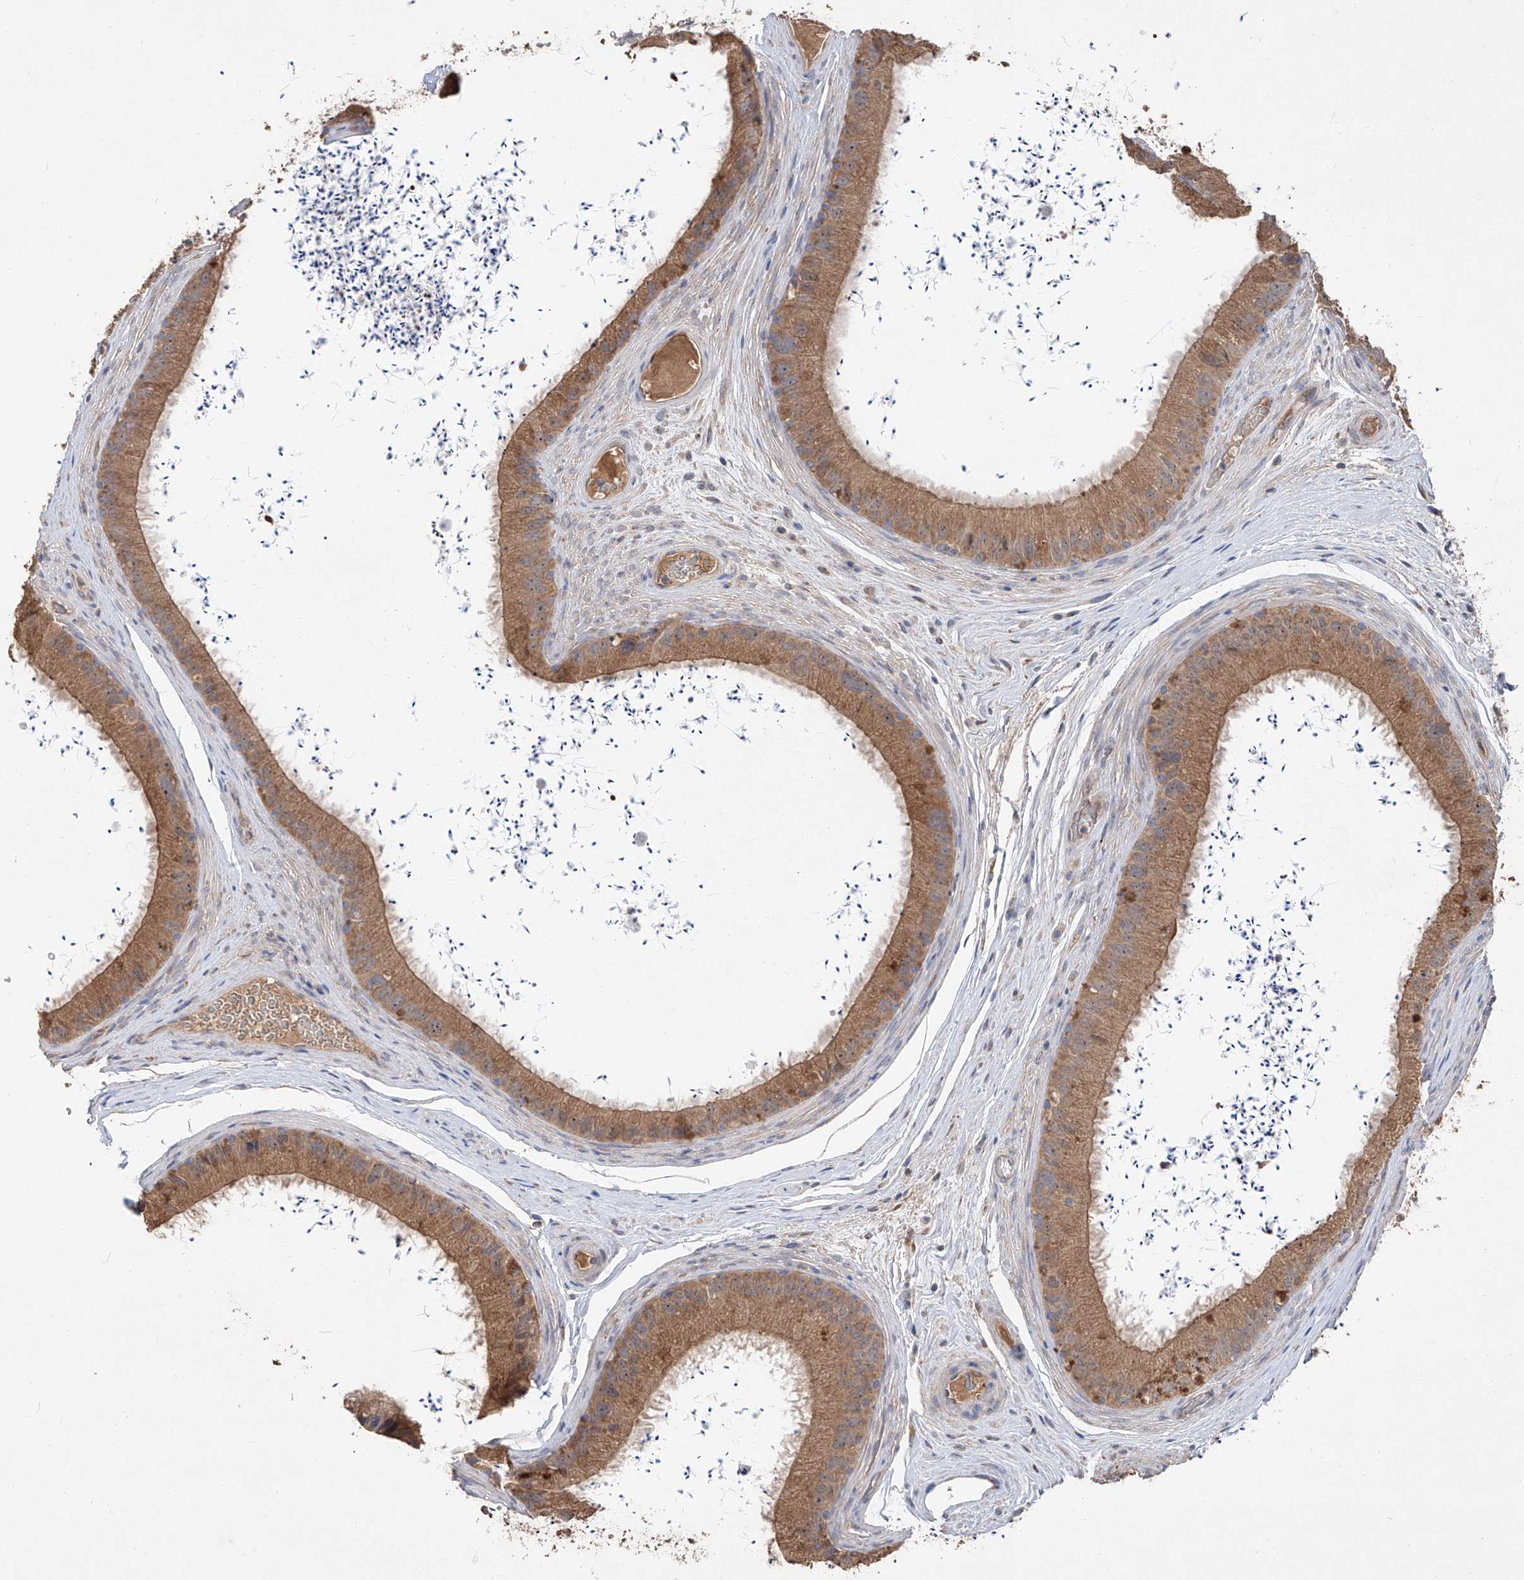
{"staining": {"intensity": "moderate", "quantity": ">75%", "location": "cytoplasmic/membranous"}, "tissue": "epididymis", "cell_type": "Glandular cells", "image_type": "normal", "snomed": [{"axis": "morphology", "description": "Normal tissue, NOS"}, {"axis": "topography", "description": "Epididymis, spermatic cord, NOS"}], "caption": "Immunohistochemistry (IHC) (DAB) staining of normal epididymis reveals moderate cytoplasmic/membranous protein staining in approximately >75% of glandular cells.", "gene": "EDN1", "patient": {"sex": "male", "age": 50}}